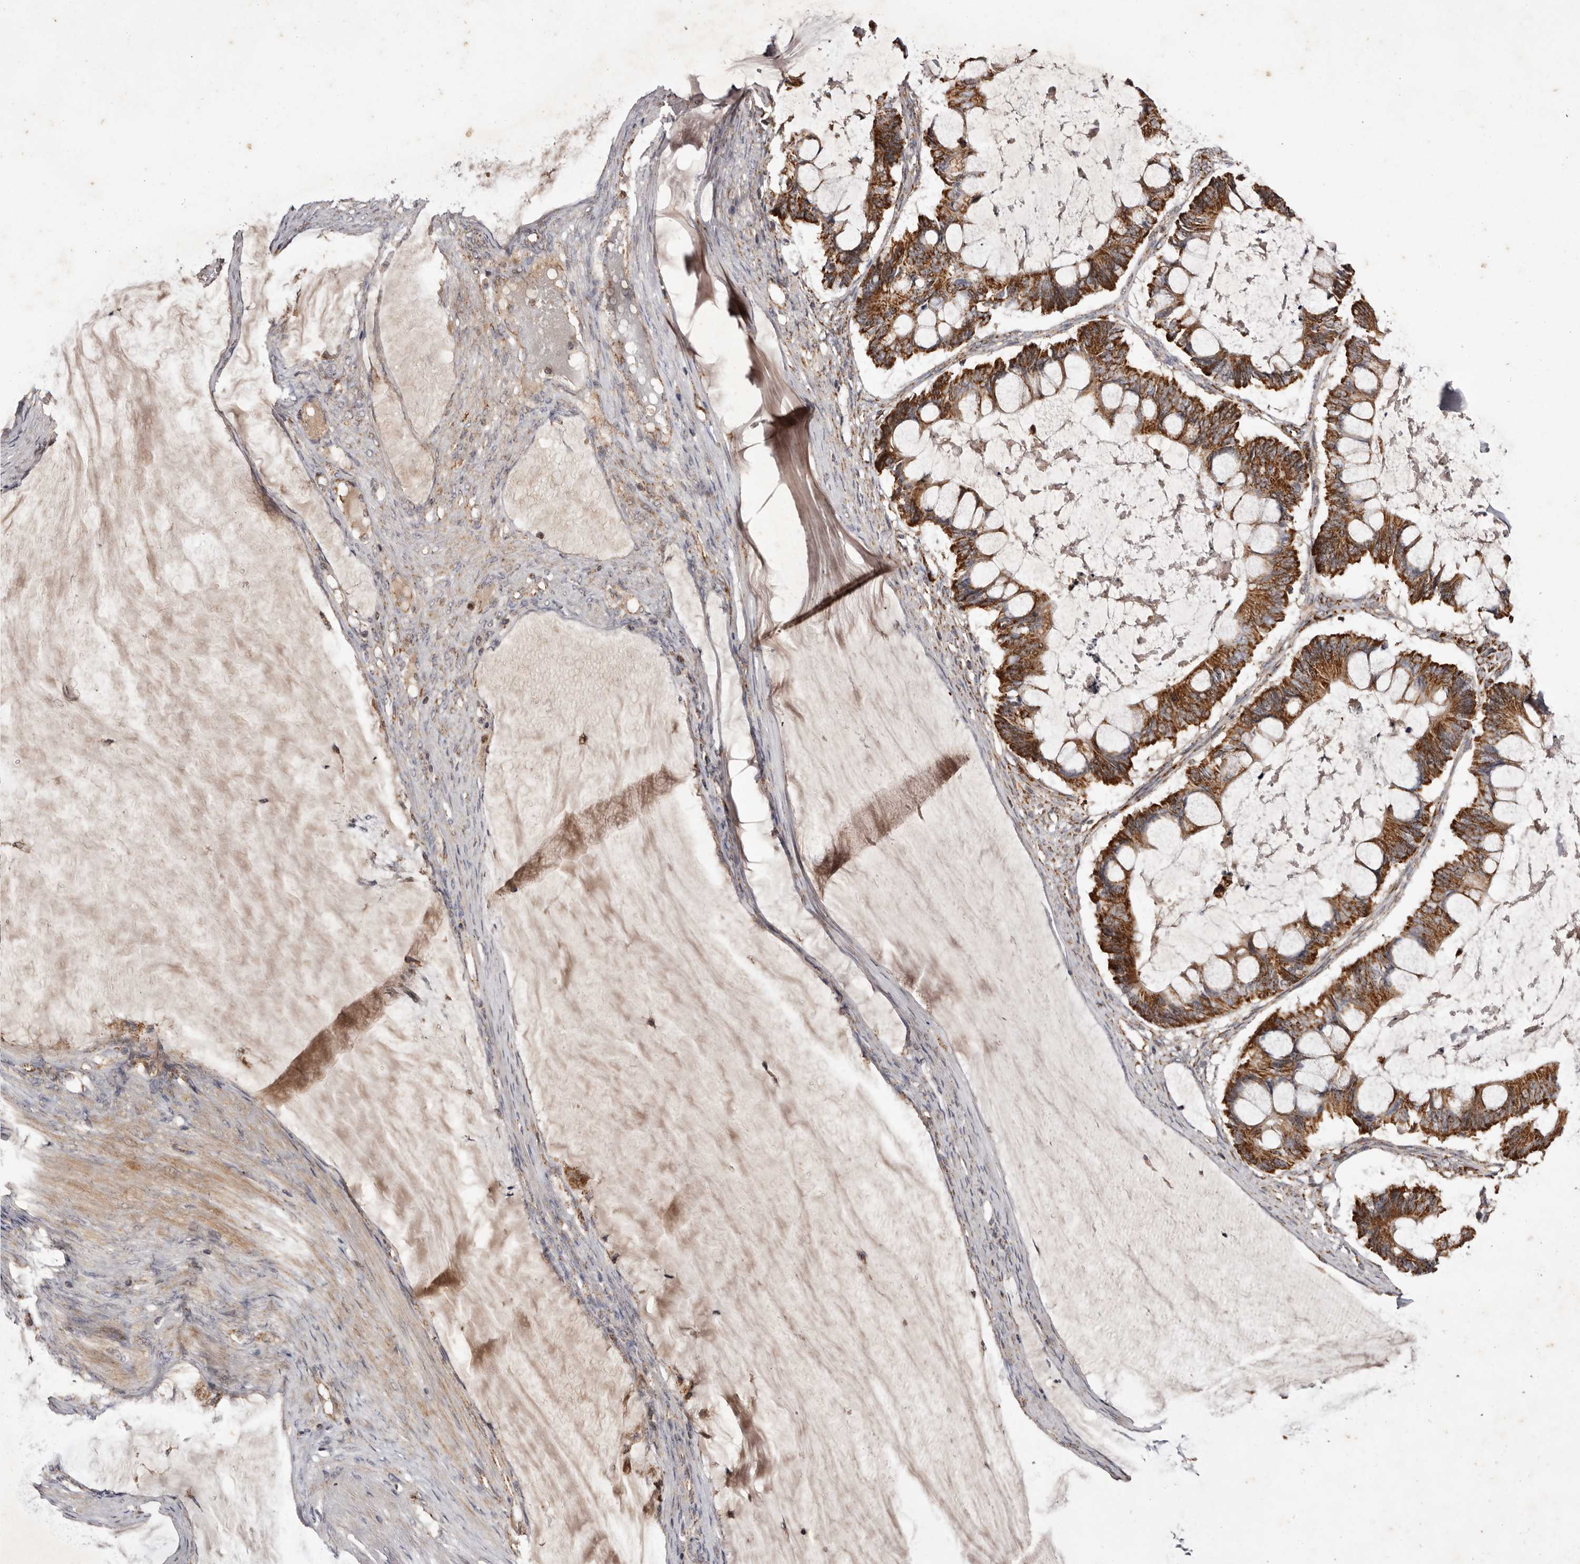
{"staining": {"intensity": "strong", "quantity": ">75%", "location": "cytoplasmic/membranous"}, "tissue": "ovarian cancer", "cell_type": "Tumor cells", "image_type": "cancer", "snomed": [{"axis": "morphology", "description": "Cystadenocarcinoma, mucinous, NOS"}, {"axis": "topography", "description": "Ovary"}], "caption": "Immunohistochemistry (IHC) (DAB) staining of ovarian mucinous cystadenocarcinoma reveals strong cytoplasmic/membranous protein positivity in approximately >75% of tumor cells. The staining was performed using DAB (3,3'-diaminobenzidine), with brown indicating positive protein expression. Nuclei are stained blue with hematoxylin.", "gene": "CPLANE2", "patient": {"sex": "female", "age": 61}}